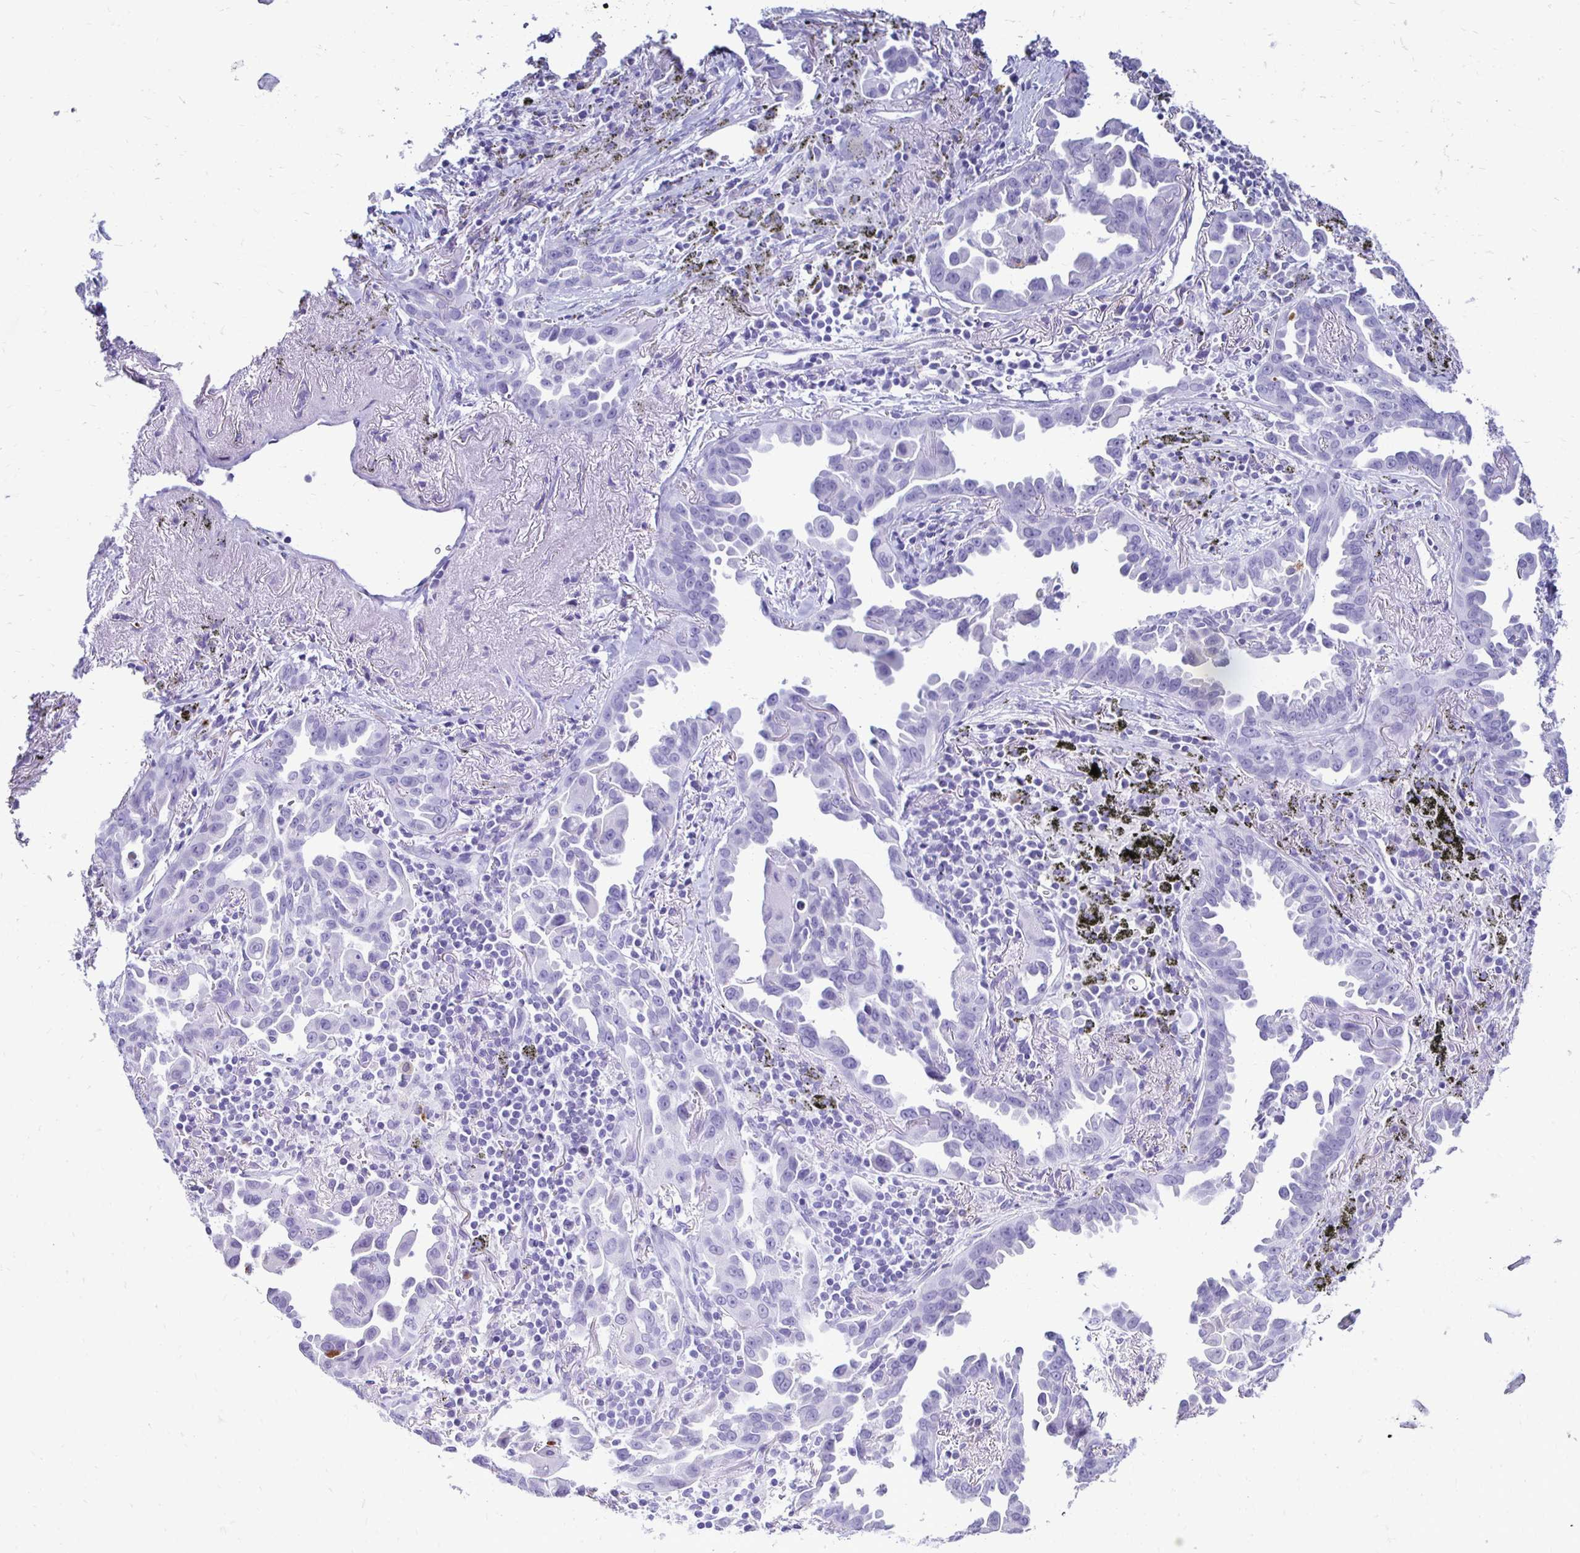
{"staining": {"intensity": "negative", "quantity": "none", "location": "none"}, "tissue": "lung cancer", "cell_type": "Tumor cells", "image_type": "cancer", "snomed": [{"axis": "morphology", "description": "Adenocarcinoma, NOS"}, {"axis": "topography", "description": "Lung"}], "caption": "Immunohistochemistry micrograph of human lung adenocarcinoma stained for a protein (brown), which shows no positivity in tumor cells.", "gene": "CST5", "patient": {"sex": "male", "age": 68}}